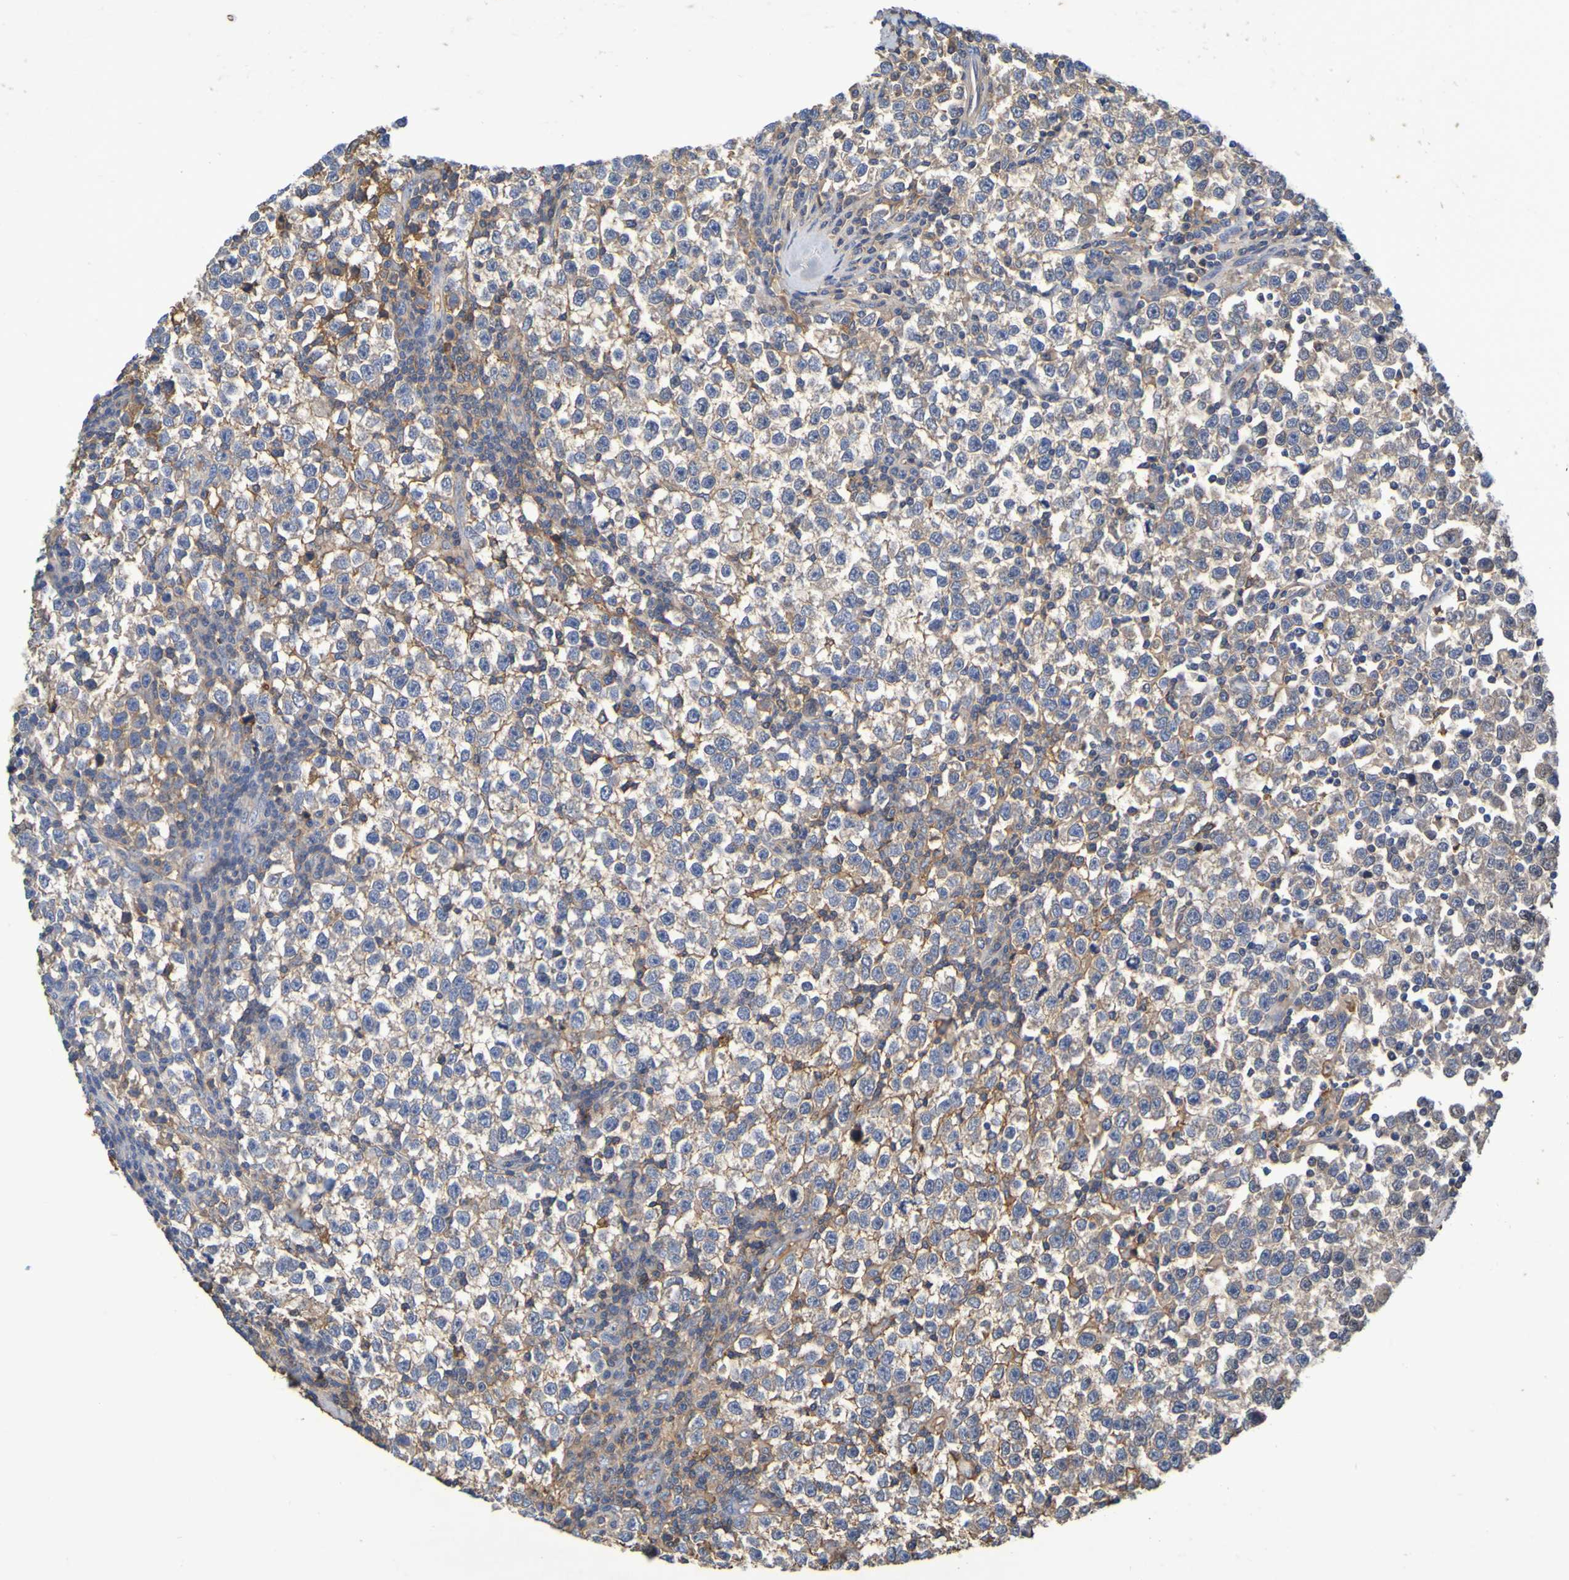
{"staining": {"intensity": "negative", "quantity": "none", "location": "none"}, "tissue": "testis cancer", "cell_type": "Tumor cells", "image_type": "cancer", "snomed": [{"axis": "morphology", "description": "Seminoma, NOS"}, {"axis": "topography", "description": "Testis"}], "caption": "Immunohistochemistry (IHC) image of testis cancer stained for a protein (brown), which reveals no expression in tumor cells. (DAB (3,3'-diaminobenzidine) immunohistochemistry visualized using brightfield microscopy, high magnification).", "gene": "GAB3", "patient": {"sex": "male", "age": 43}}